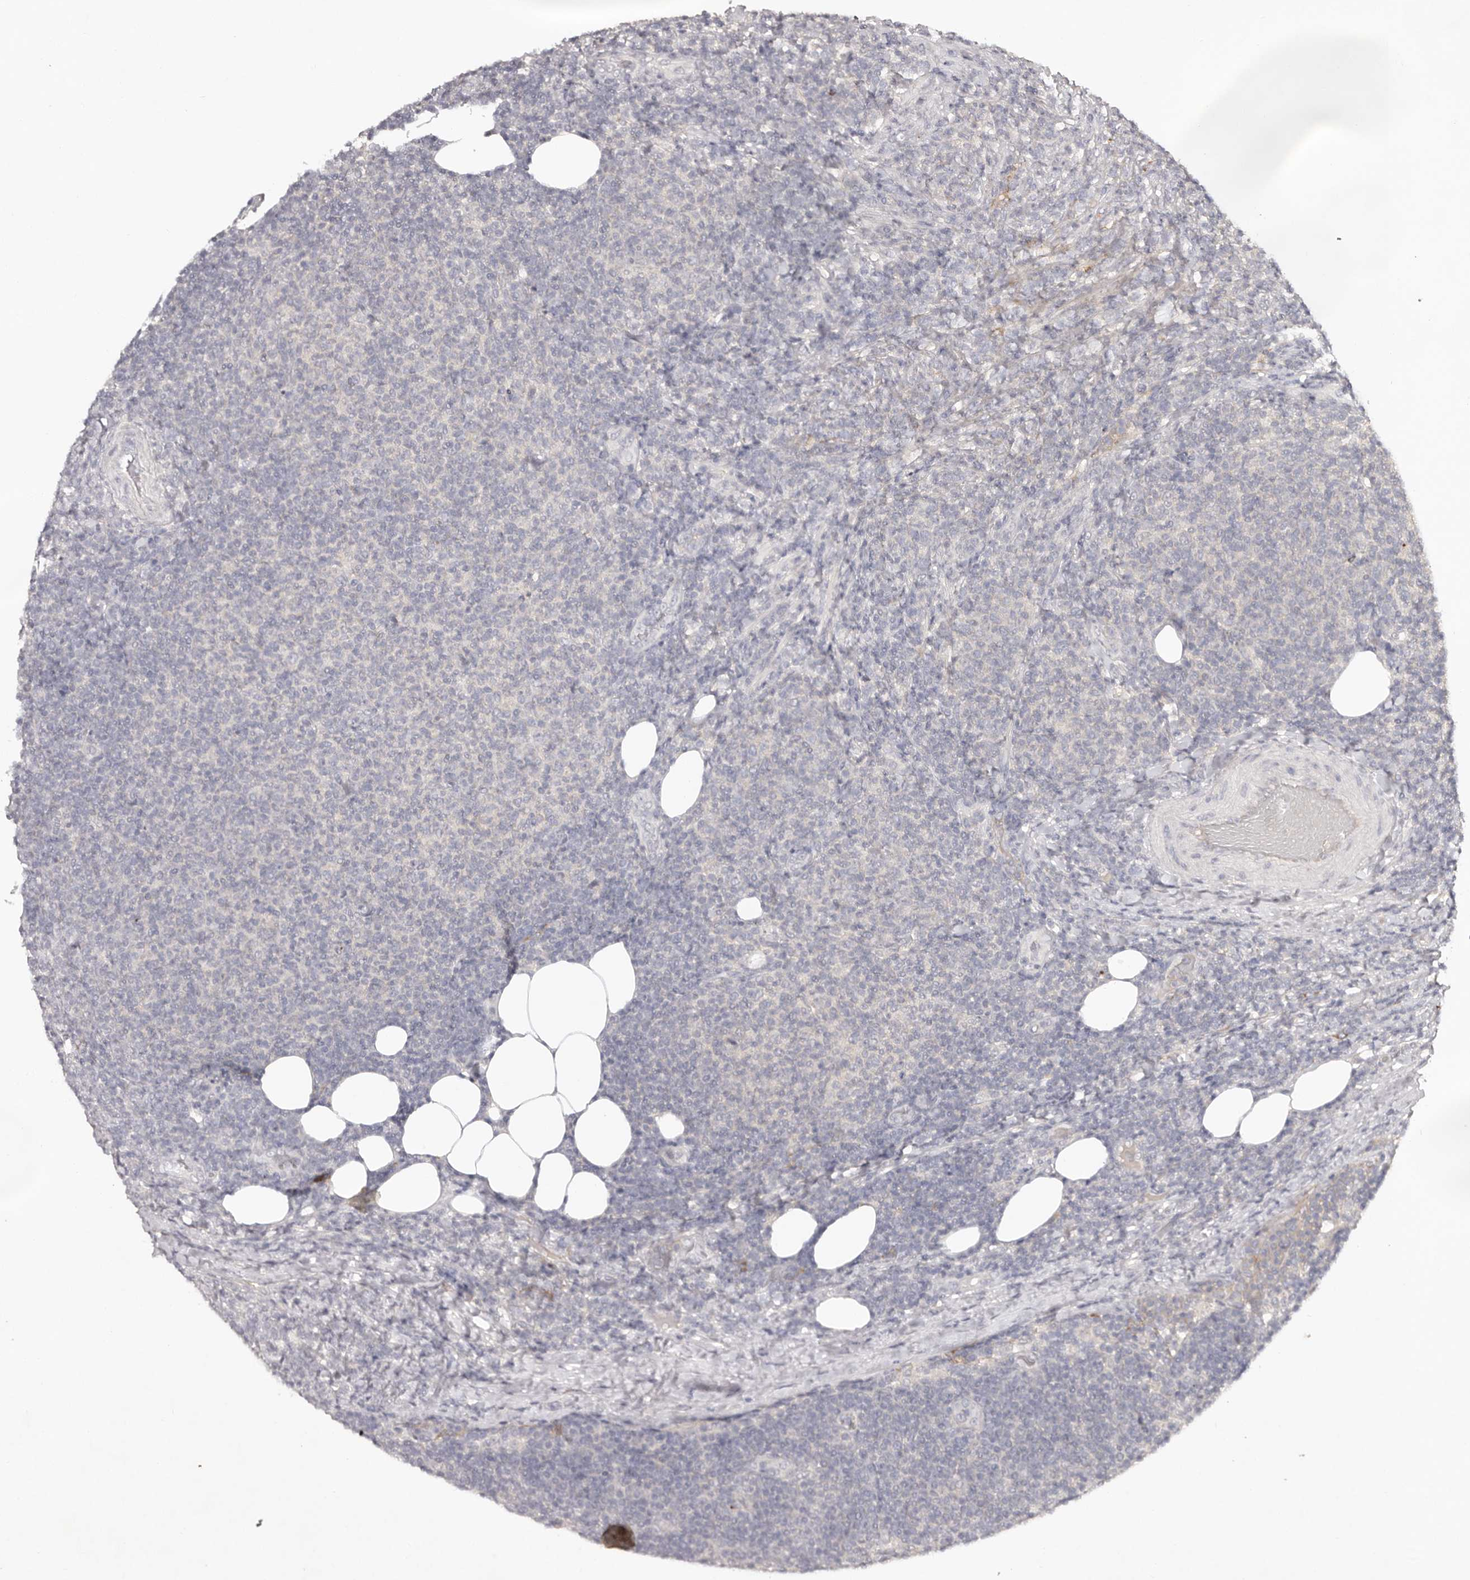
{"staining": {"intensity": "negative", "quantity": "none", "location": "none"}, "tissue": "lymphoma", "cell_type": "Tumor cells", "image_type": "cancer", "snomed": [{"axis": "morphology", "description": "Malignant lymphoma, non-Hodgkin's type, Low grade"}, {"axis": "topography", "description": "Lymph node"}], "caption": "Immunohistochemistry of human low-grade malignant lymphoma, non-Hodgkin's type shows no staining in tumor cells.", "gene": "SCUBE2", "patient": {"sex": "male", "age": 66}}